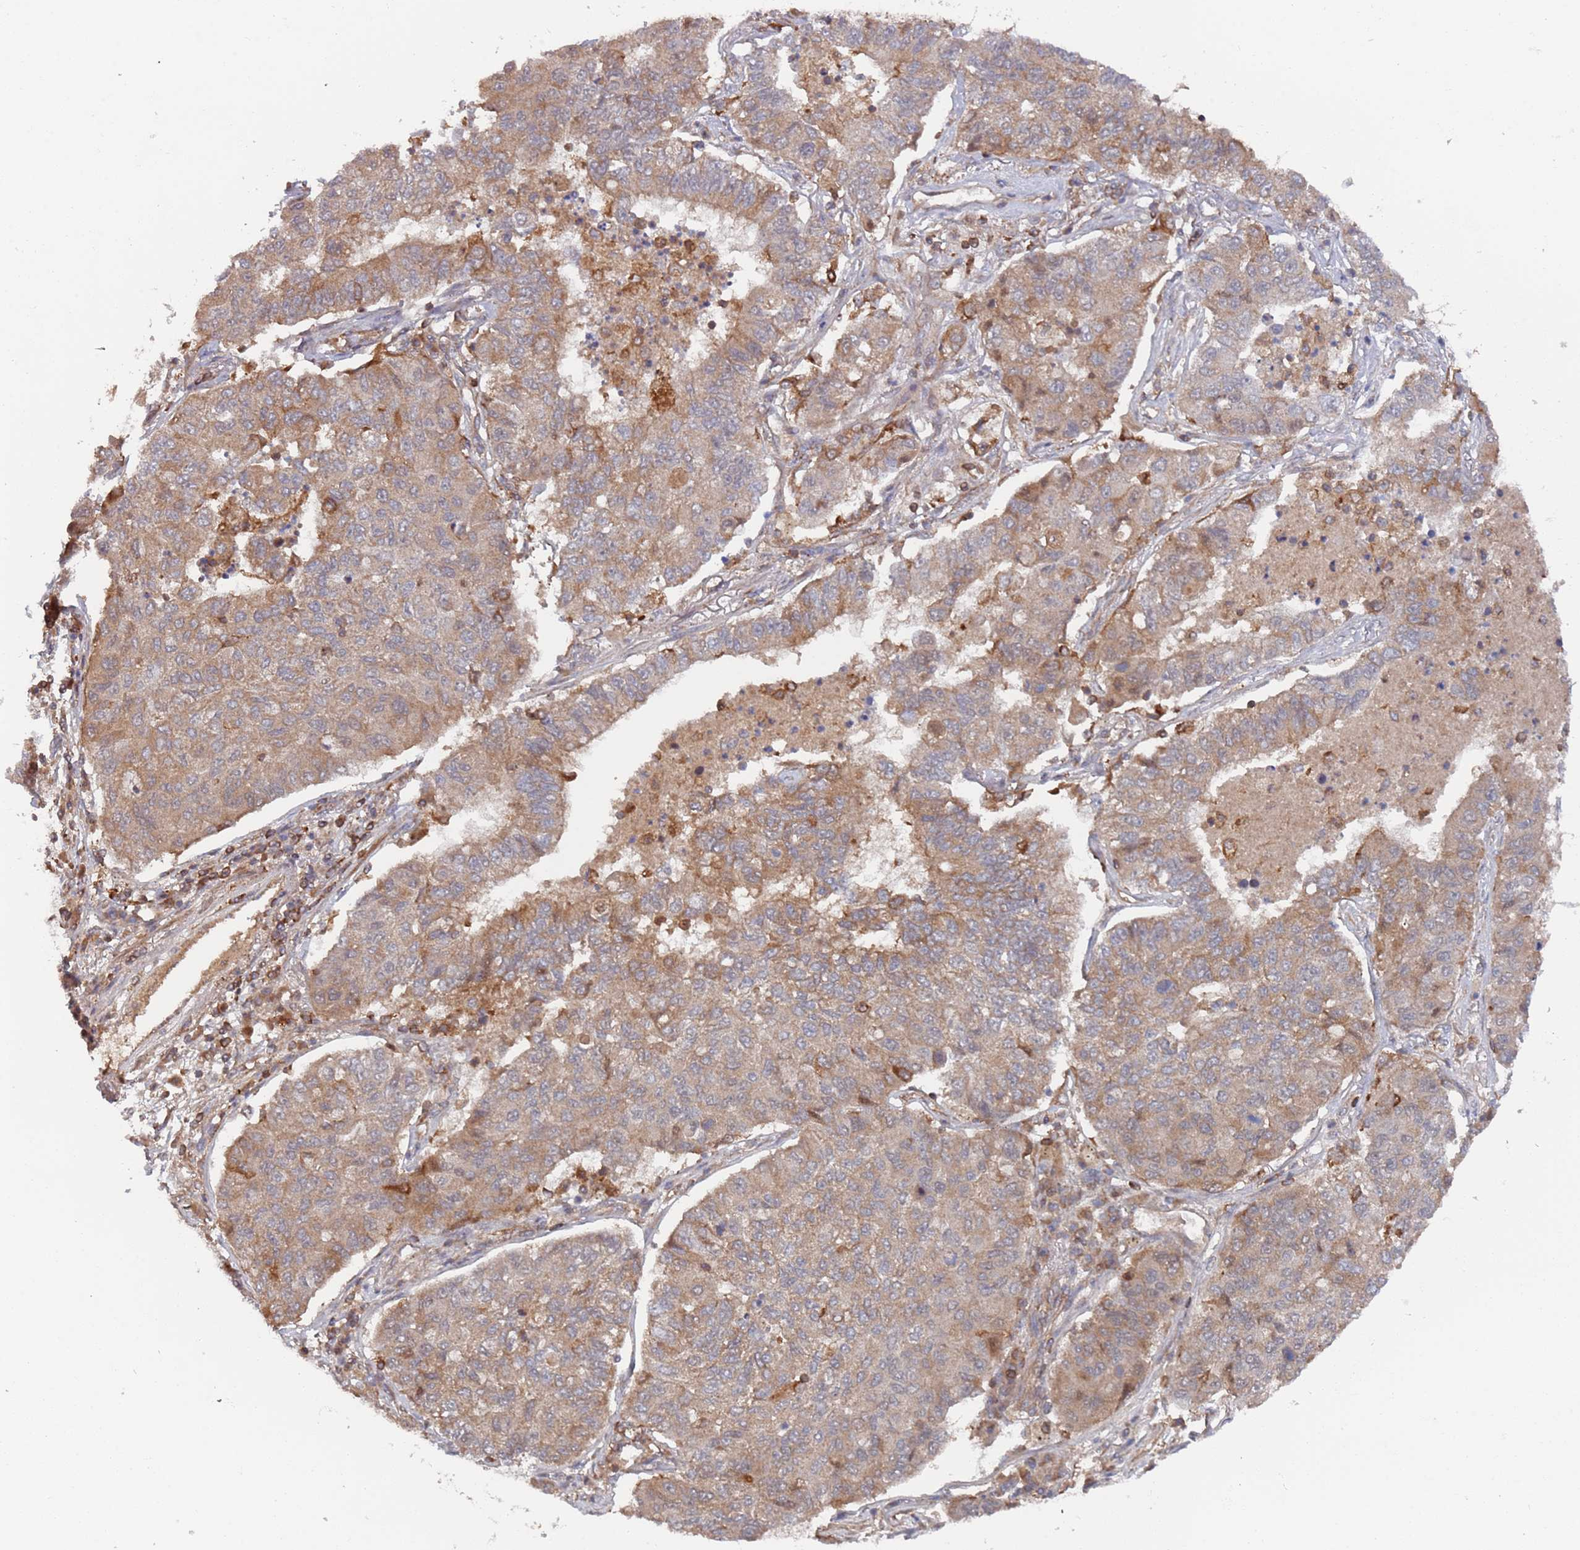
{"staining": {"intensity": "weak", "quantity": "25%-75%", "location": "cytoplasmic/membranous"}, "tissue": "lung cancer", "cell_type": "Tumor cells", "image_type": "cancer", "snomed": [{"axis": "morphology", "description": "Squamous cell carcinoma, NOS"}, {"axis": "topography", "description": "Lung"}], "caption": "A brown stain shows weak cytoplasmic/membranous positivity of a protein in human lung squamous cell carcinoma tumor cells.", "gene": "DDX60", "patient": {"sex": "male", "age": 74}}